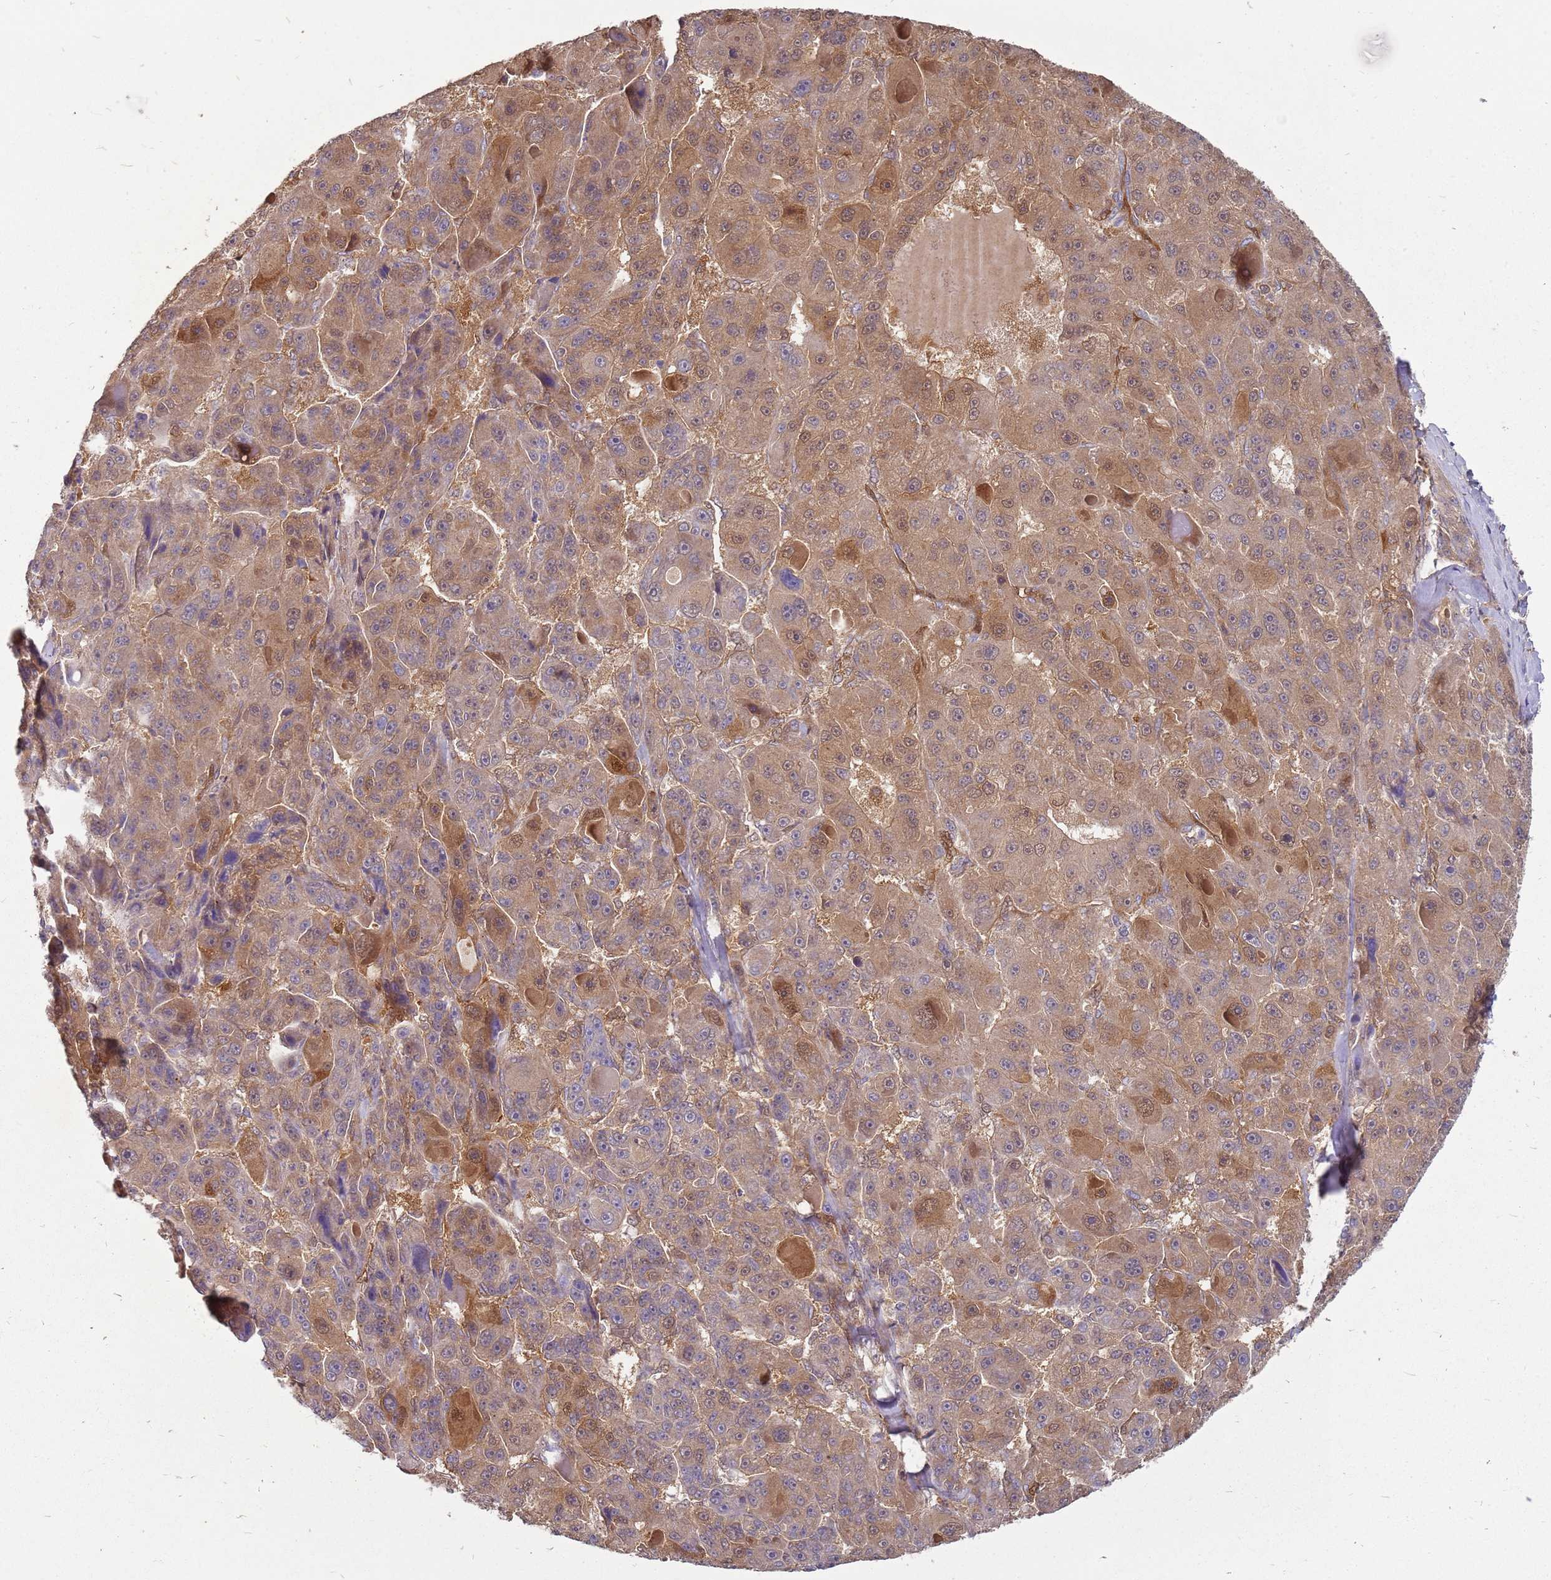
{"staining": {"intensity": "moderate", "quantity": ">75%", "location": "cytoplasmic/membranous,nuclear"}, "tissue": "liver cancer", "cell_type": "Tumor cells", "image_type": "cancer", "snomed": [{"axis": "morphology", "description": "Carcinoma, Hepatocellular, NOS"}, {"axis": "topography", "description": "Liver"}], "caption": "Immunohistochemistry (IHC) (DAB (3,3'-diaminobenzidine)) staining of hepatocellular carcinoma (liver) exhibits moderate cytoplasmic/membranous and nuclear protein staining in about >75% of tumor cells.", "gene": "NUDT14", "patient": {"sex": "male", "age": 76}}